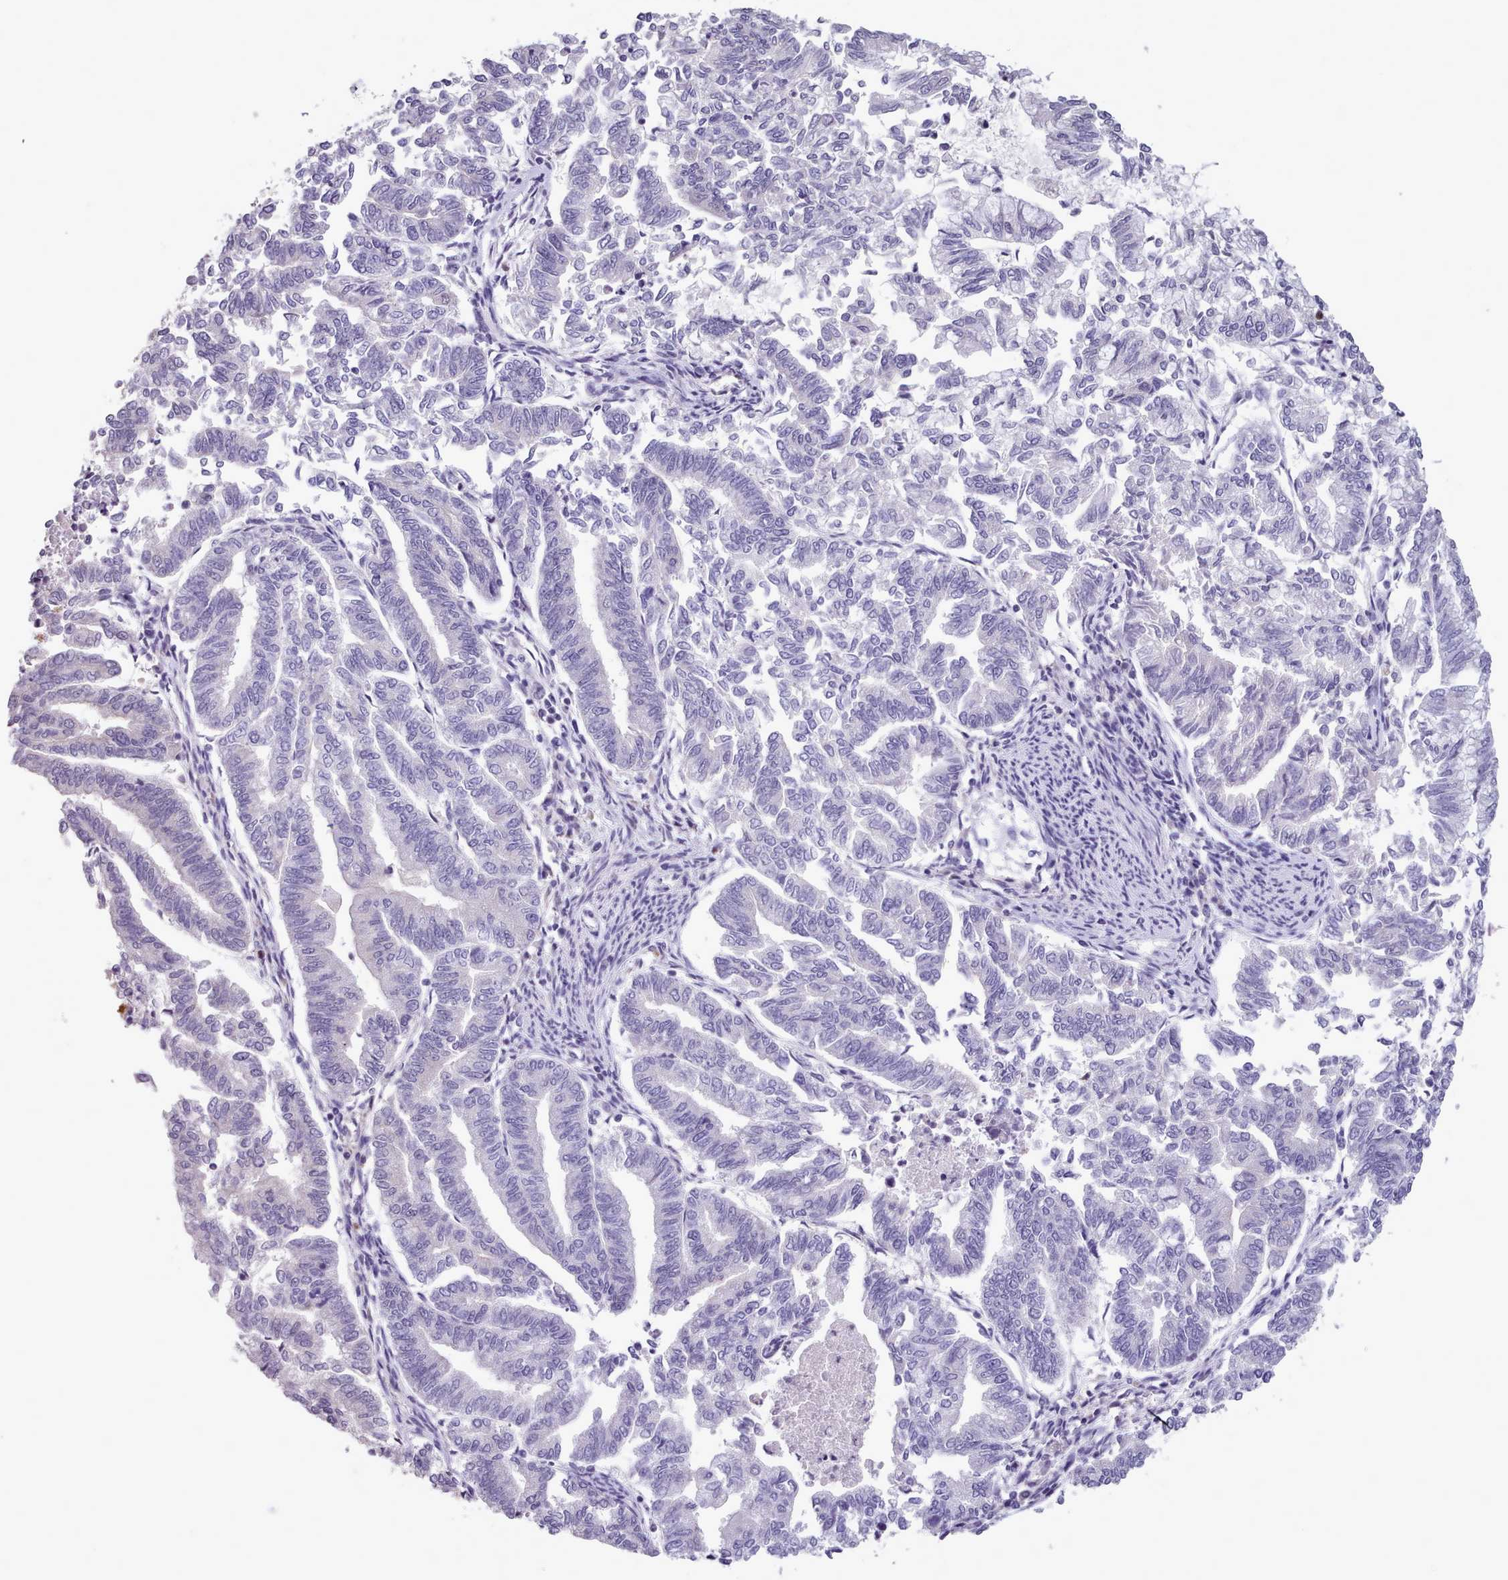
{"staining": {"intensity": "negative", "quantity": "none", "location": "none"}, "tissue": "endometrial cancer", "cell_type": "Tumor cells", "image_type": "cancer", "snomed": [{"axis": "morphology", "description": "Adenocarcinoma, NOS"}, {"axis": "topography", "description": "Endometrium"}], "caption": "Histopathology image shows no significant protein expression in tumor cells of endometrial adenocarcinoma.", "gene": "KCTD16", "patient": {"sex": "female", "age": 79}}